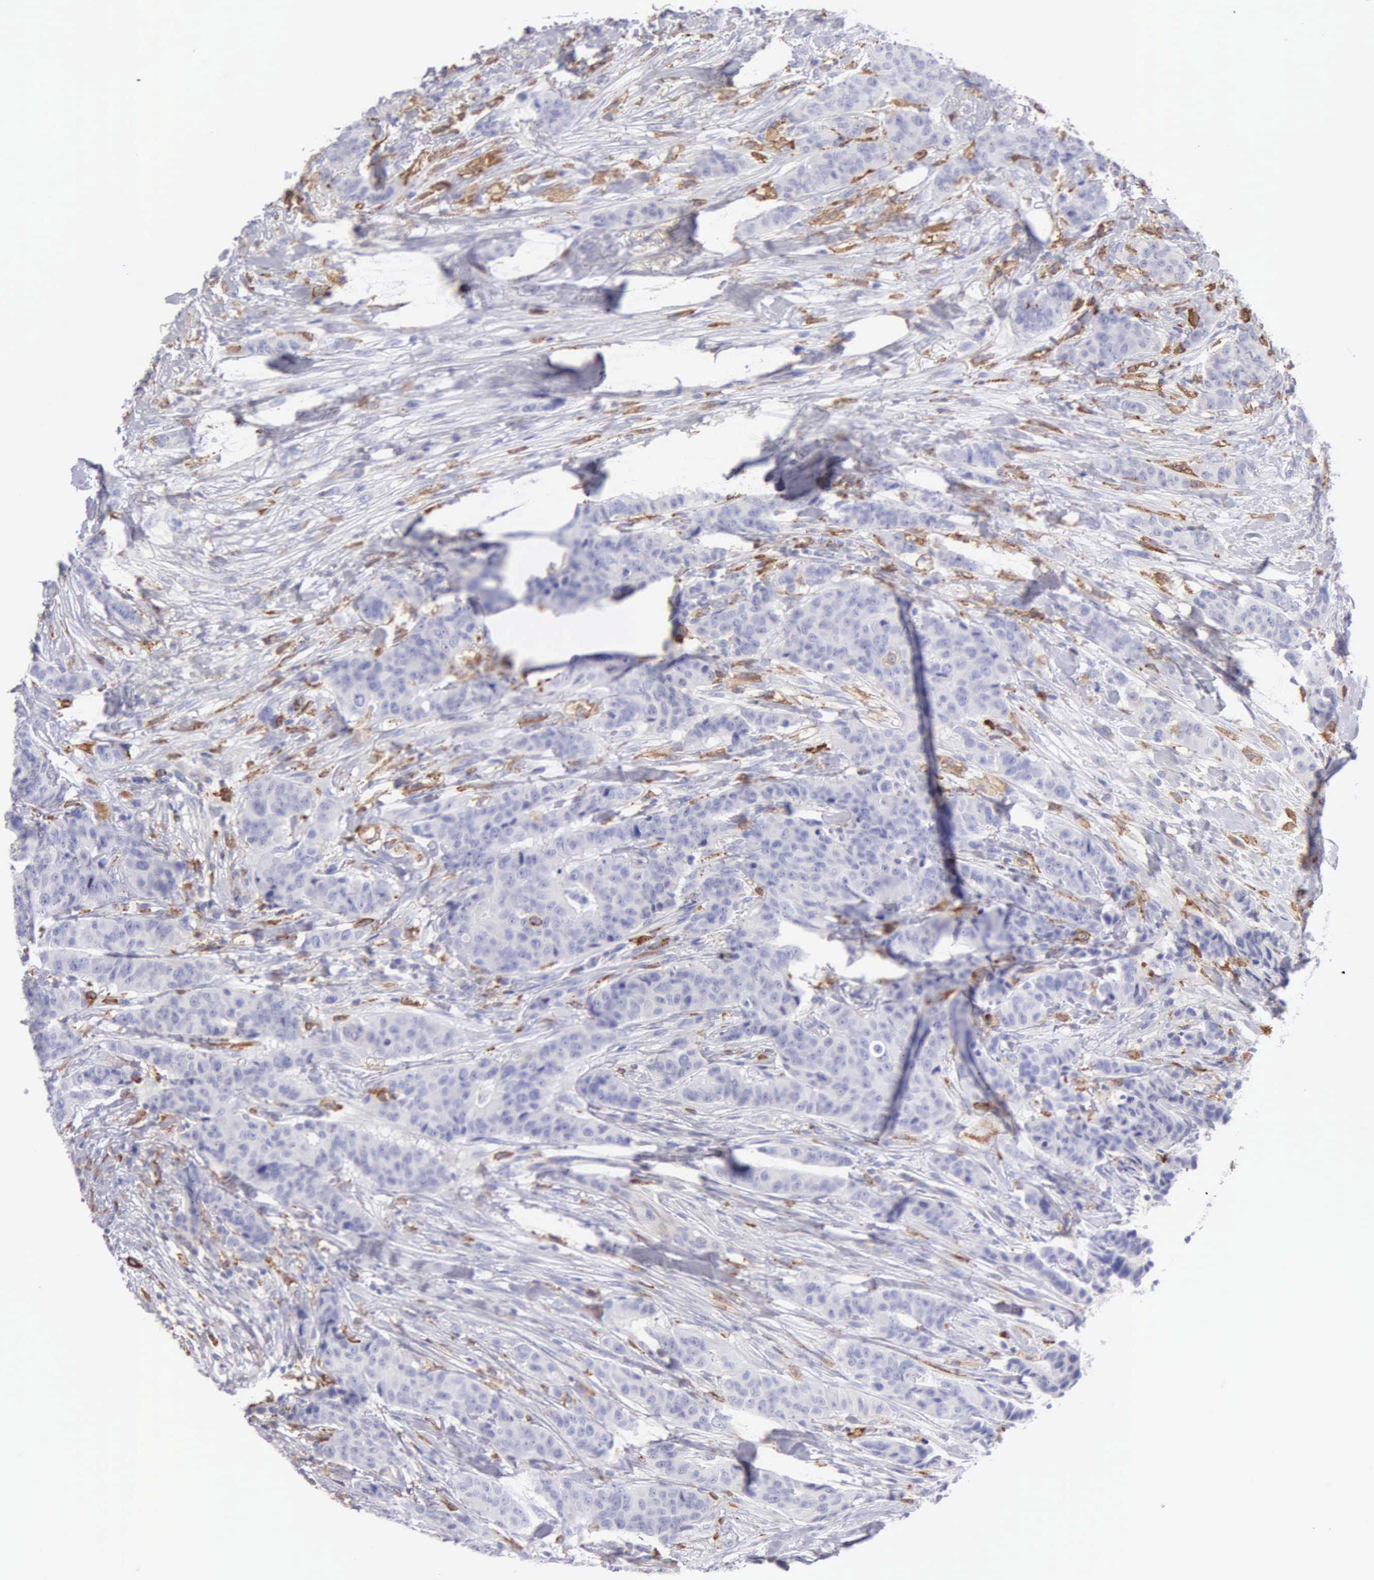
{"staining": {"intensity": "negative", "quantity": "none", "location": "none"}, "tissue": "breast cancer", "cell_type": "Tumor cells", "image_type": "cancer", "snomed": [{"axis": "morphology", "description": "Duct carcinoma"}, {"axis": "topography", "description": "Breast"}], "caption": "This is a photomicrograph of immunohistochemistry staining of breast cancer, which shows no positivity in tumor cells.", "gene": "TYRP1", "patient": {"sex": "female", "age": 40}}